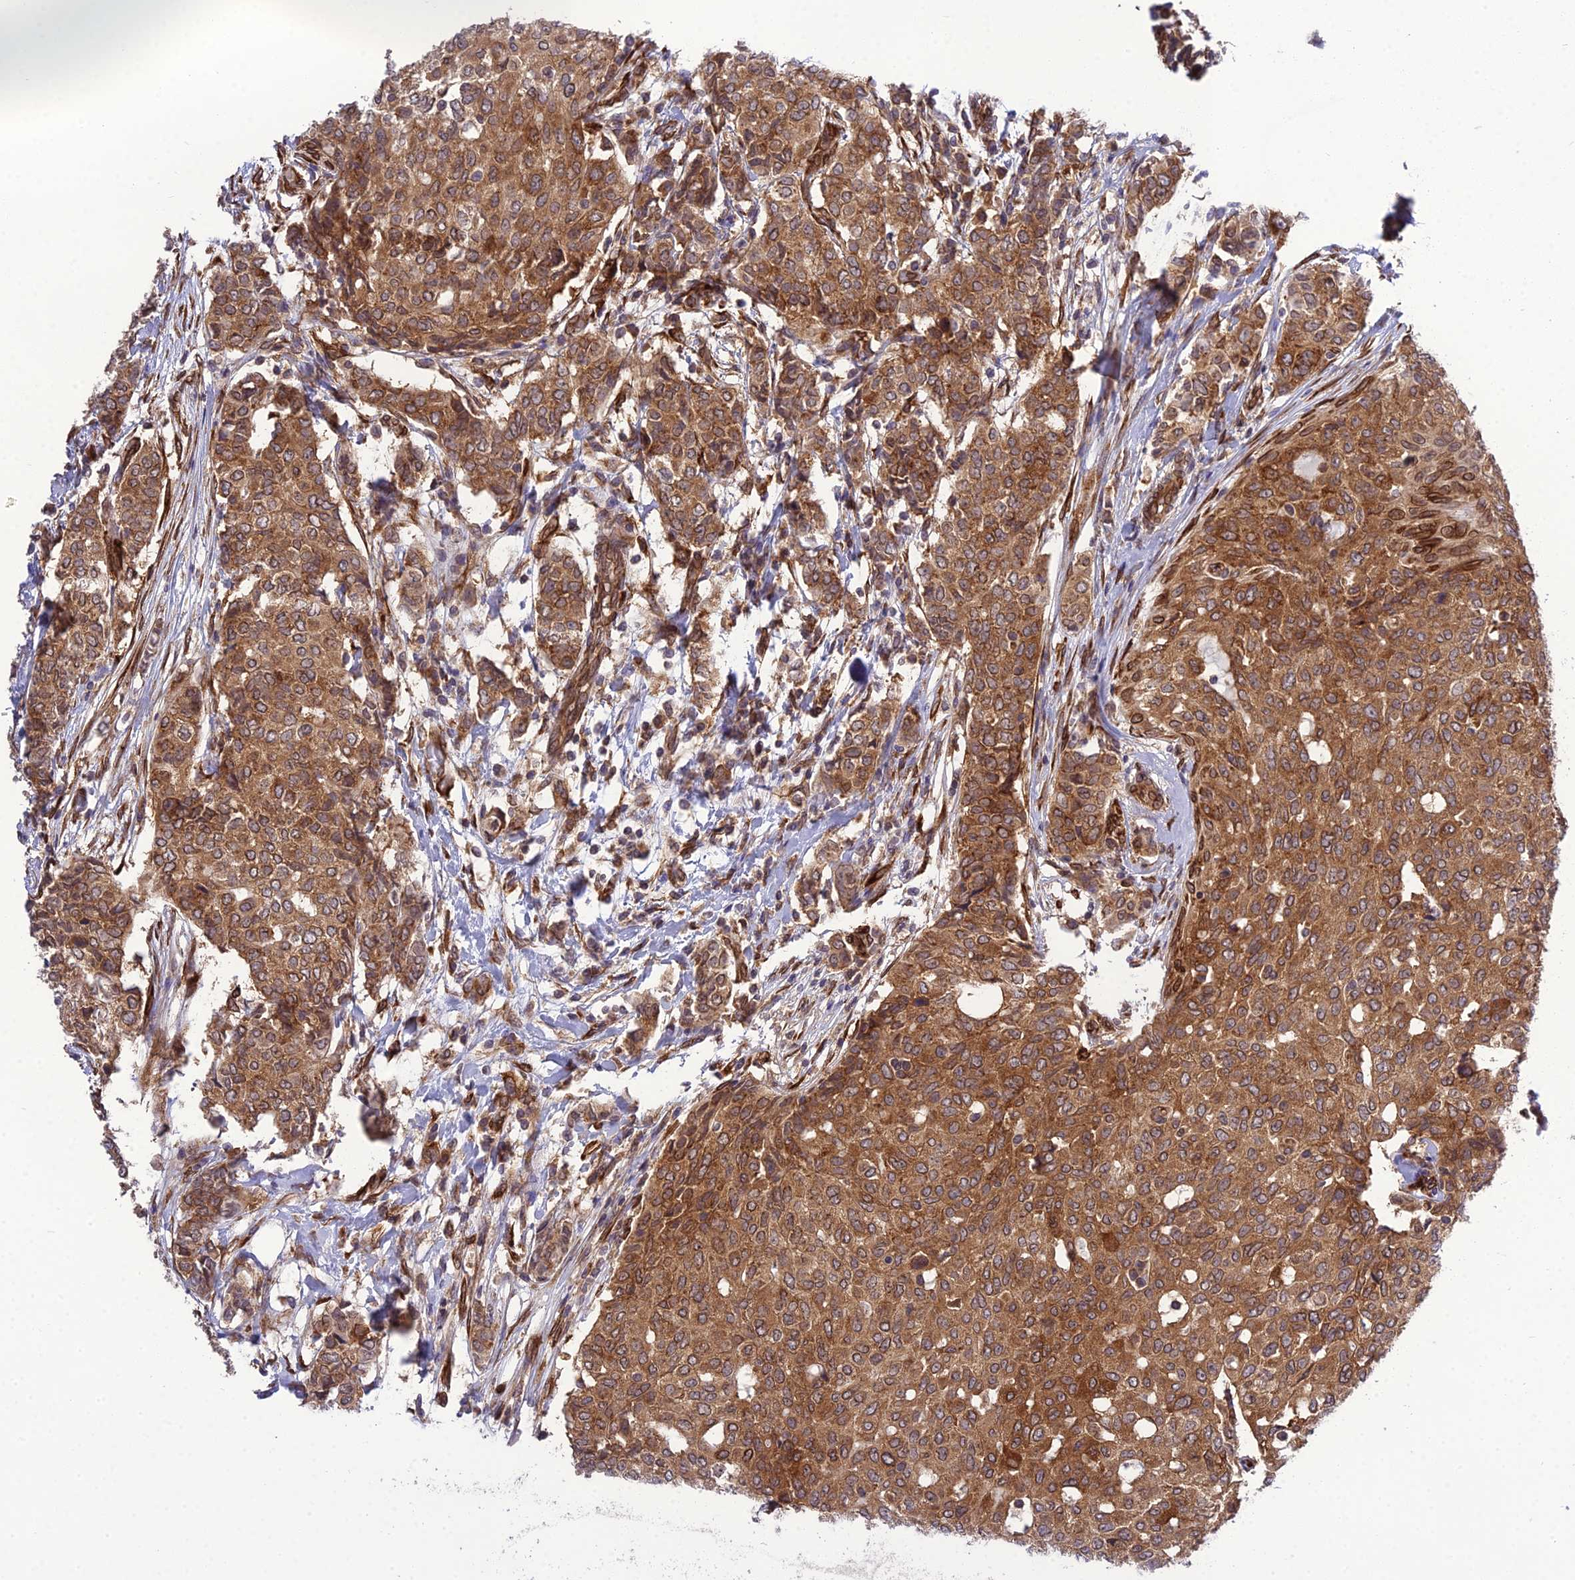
{"staining": {"intensity": "strong", "quantity": ">75%", "location": "cytoplasmic/membranous"}, "tissue": "breast cancer", "cell_type": "Tumor cells", "image_type": "cancer", "snomed": [{"axis": "morphology", "description": "Lobular carcinoma"}, {"axis": "topography", "description": "Breast"}], "caption": "Lobular carcinoma (breast) stained with a protein marker exhibits strong staining in tumor cells.", "gene": "DHCR7", "patient": {"sex": "female", "age": 51}}